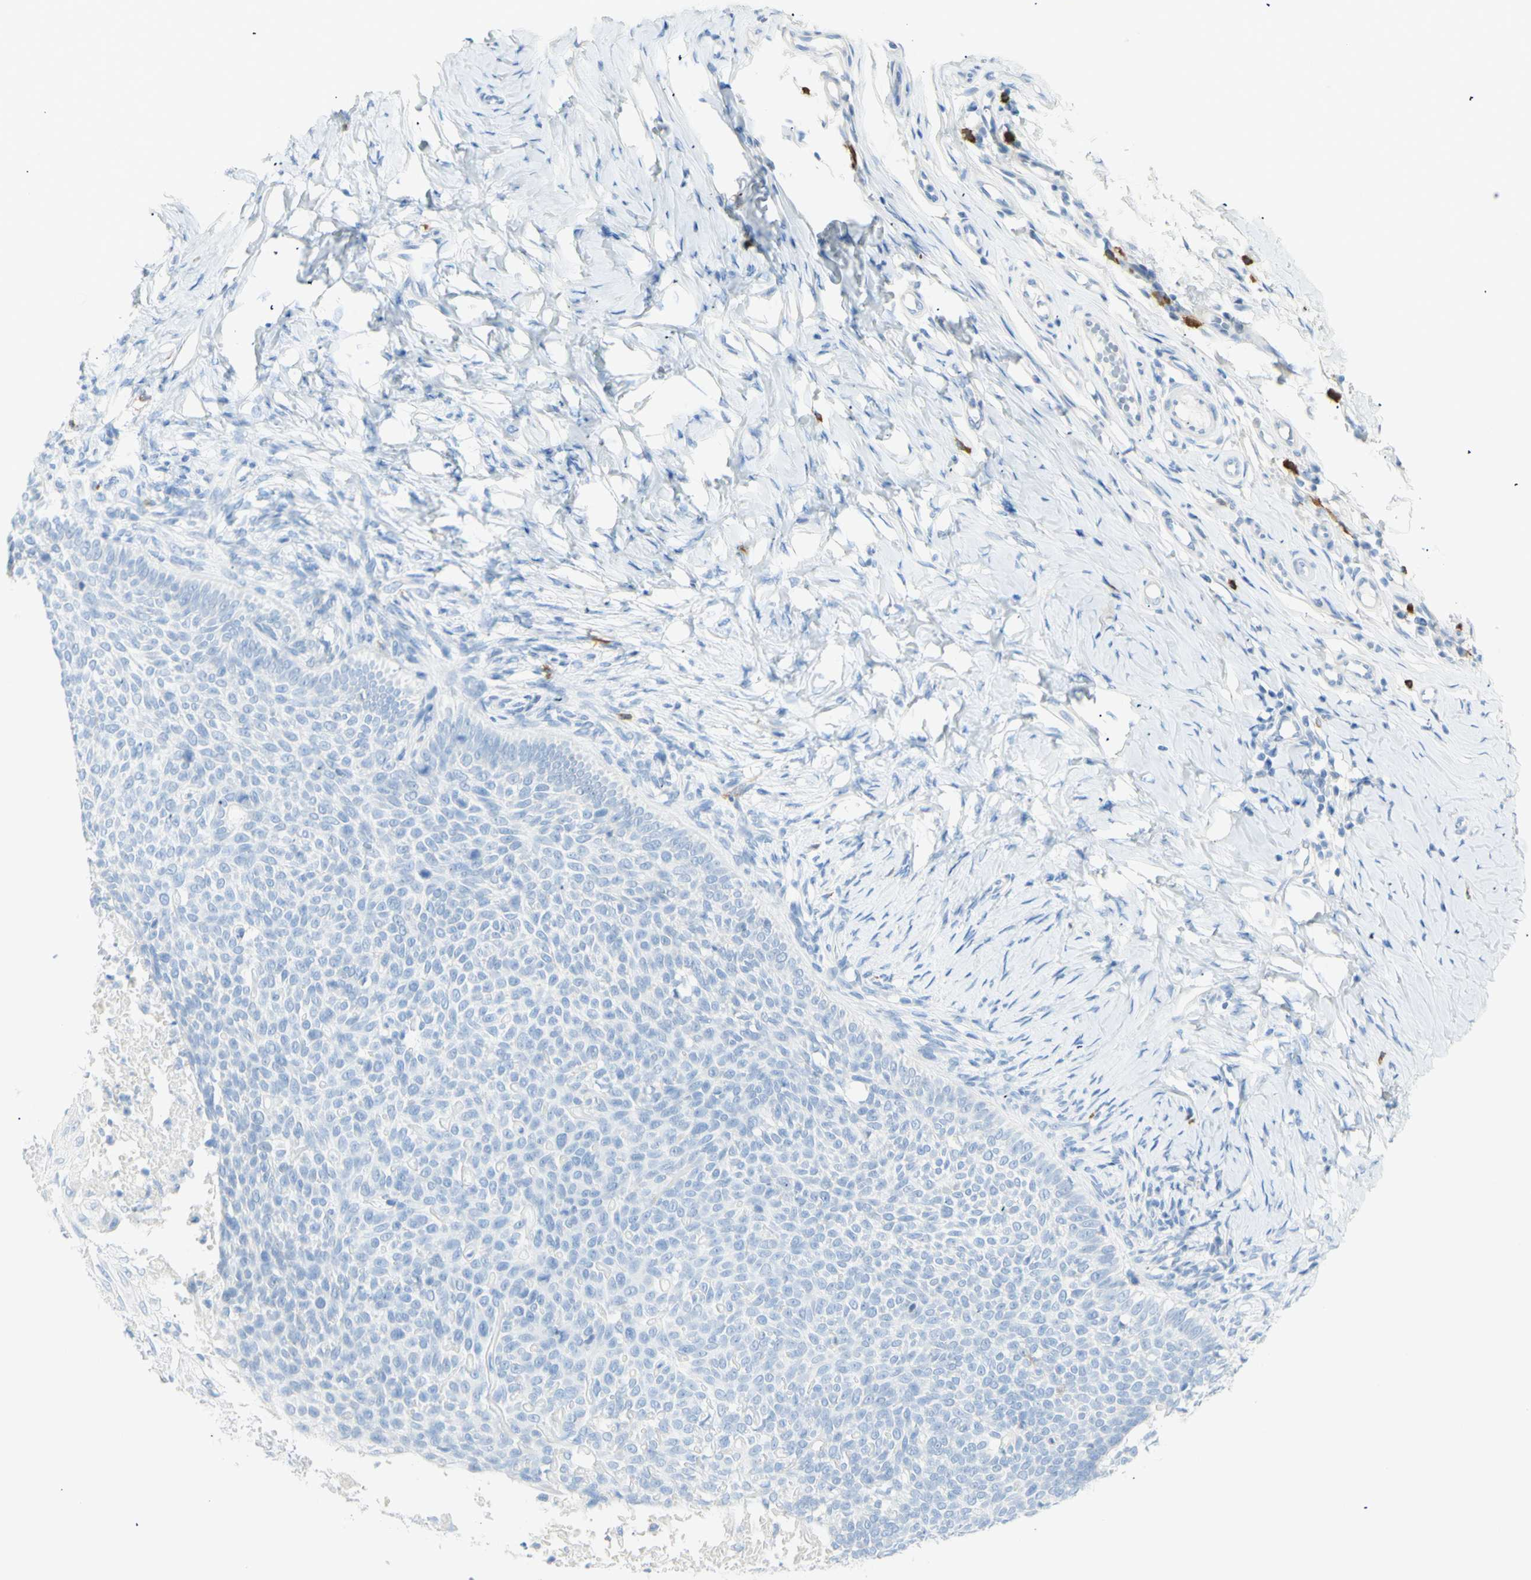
{"staining": {"intensity": "negative", "quantity": "none", "location": "none"}, "tissue": "skin cancer", "cell_type": "Tumor cells", "image_type": "cancer", "snomed": [{"axis": "morphology", "description": "Normal tissue, NOS"}, {"axis": "morphology", "description": "Basal cell carcinoma"}, {"axis": "topography", "description": "Skin"}], "caption": "Immunohistochemistry of human basal cell carcinoma (skin) exhibits no staining in tumor cells. Brightfield microscopy of IHC stained with DAB (brown) and hematoxylin (blue), captured at high magnification.", "gene": "LETM1", "patient": {"sex": "male", "age": 87}}